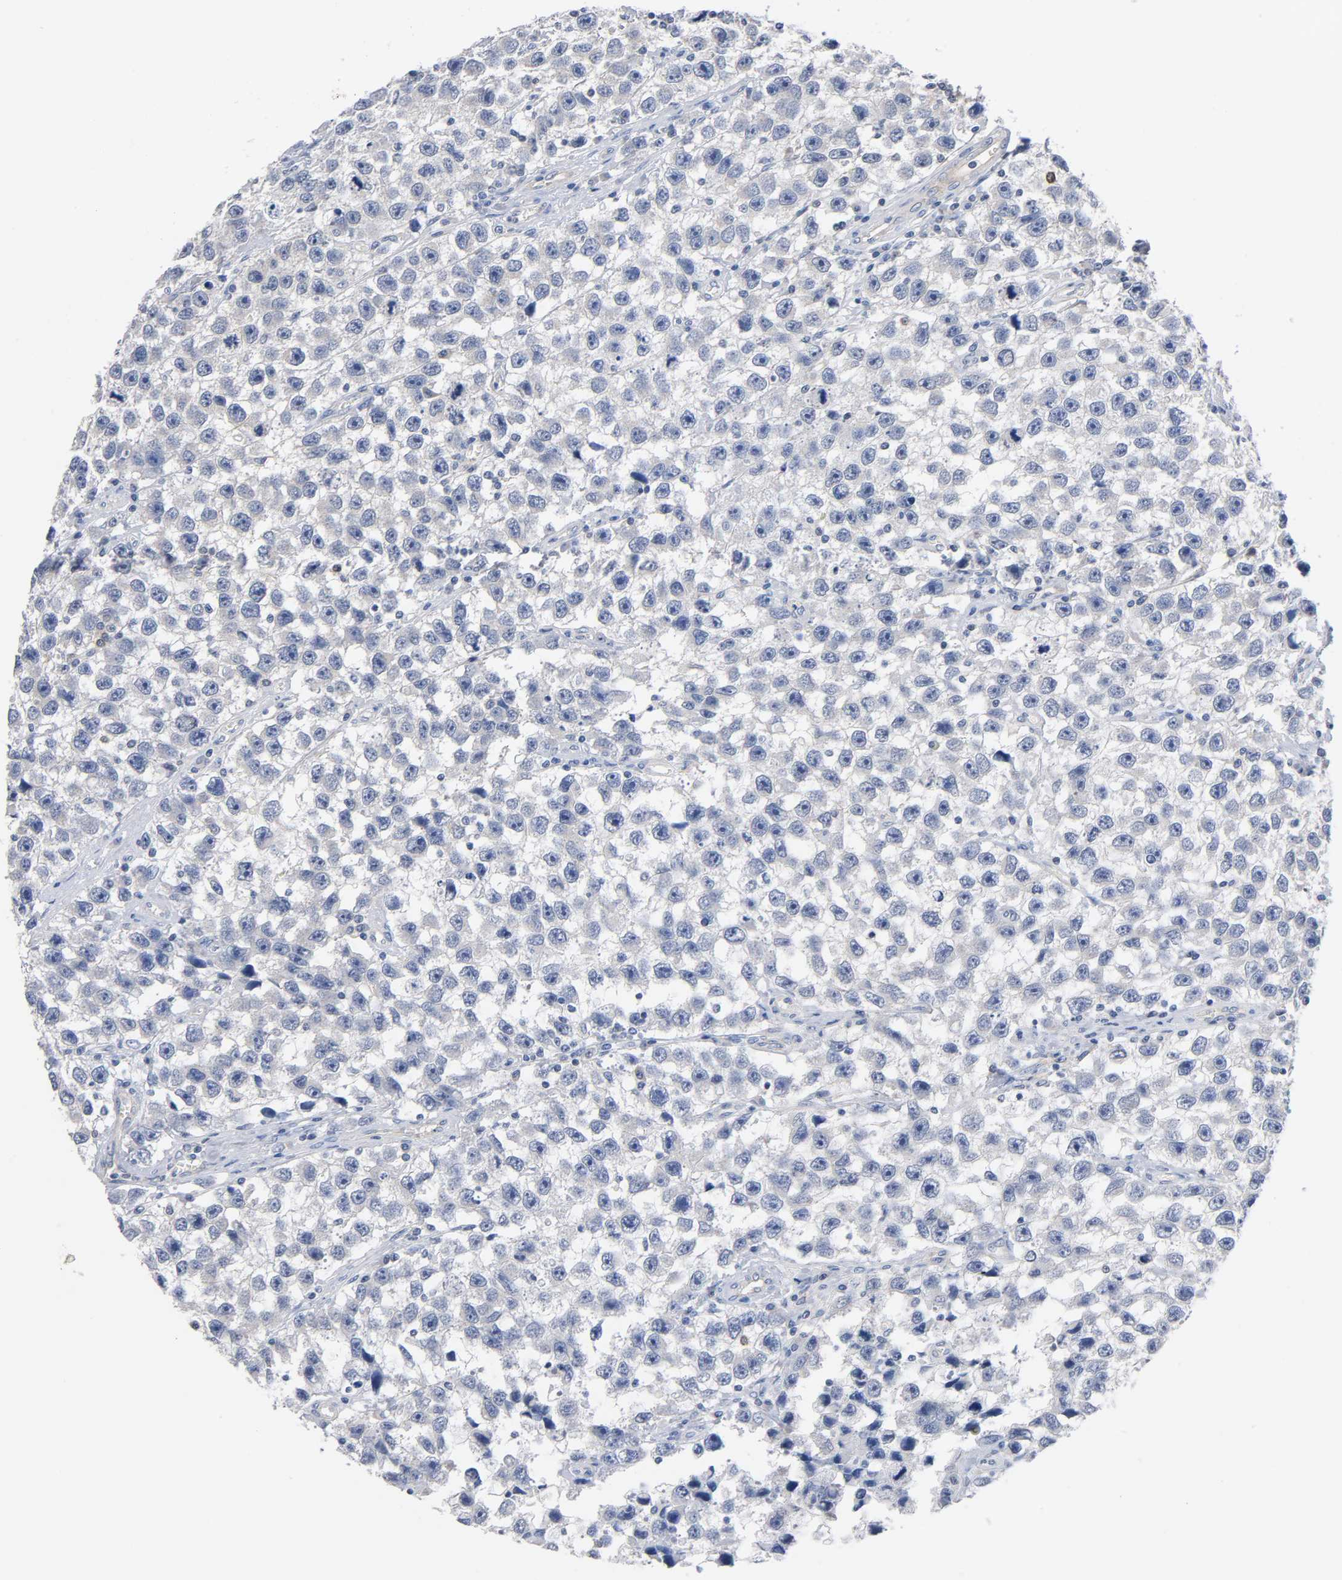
{"staining": {"intensity": "negative", "quantity": "none", "location": "none"}, "tissue": "testis cancer", "cell_type": "Tumor cells", "image_type": "cancer", "snomed": [{"axis": "morphology", "description": "Seminoma, NOS"}, {"axis": "topography", "description": "Testis"}], "caption": "Human seminoma (testis) stained for a protein using immunohistochemistry (IHC) shows no expression in tumor cells.", "gene": "MALT1", "patient": {"sex": "male", "age": 33}}